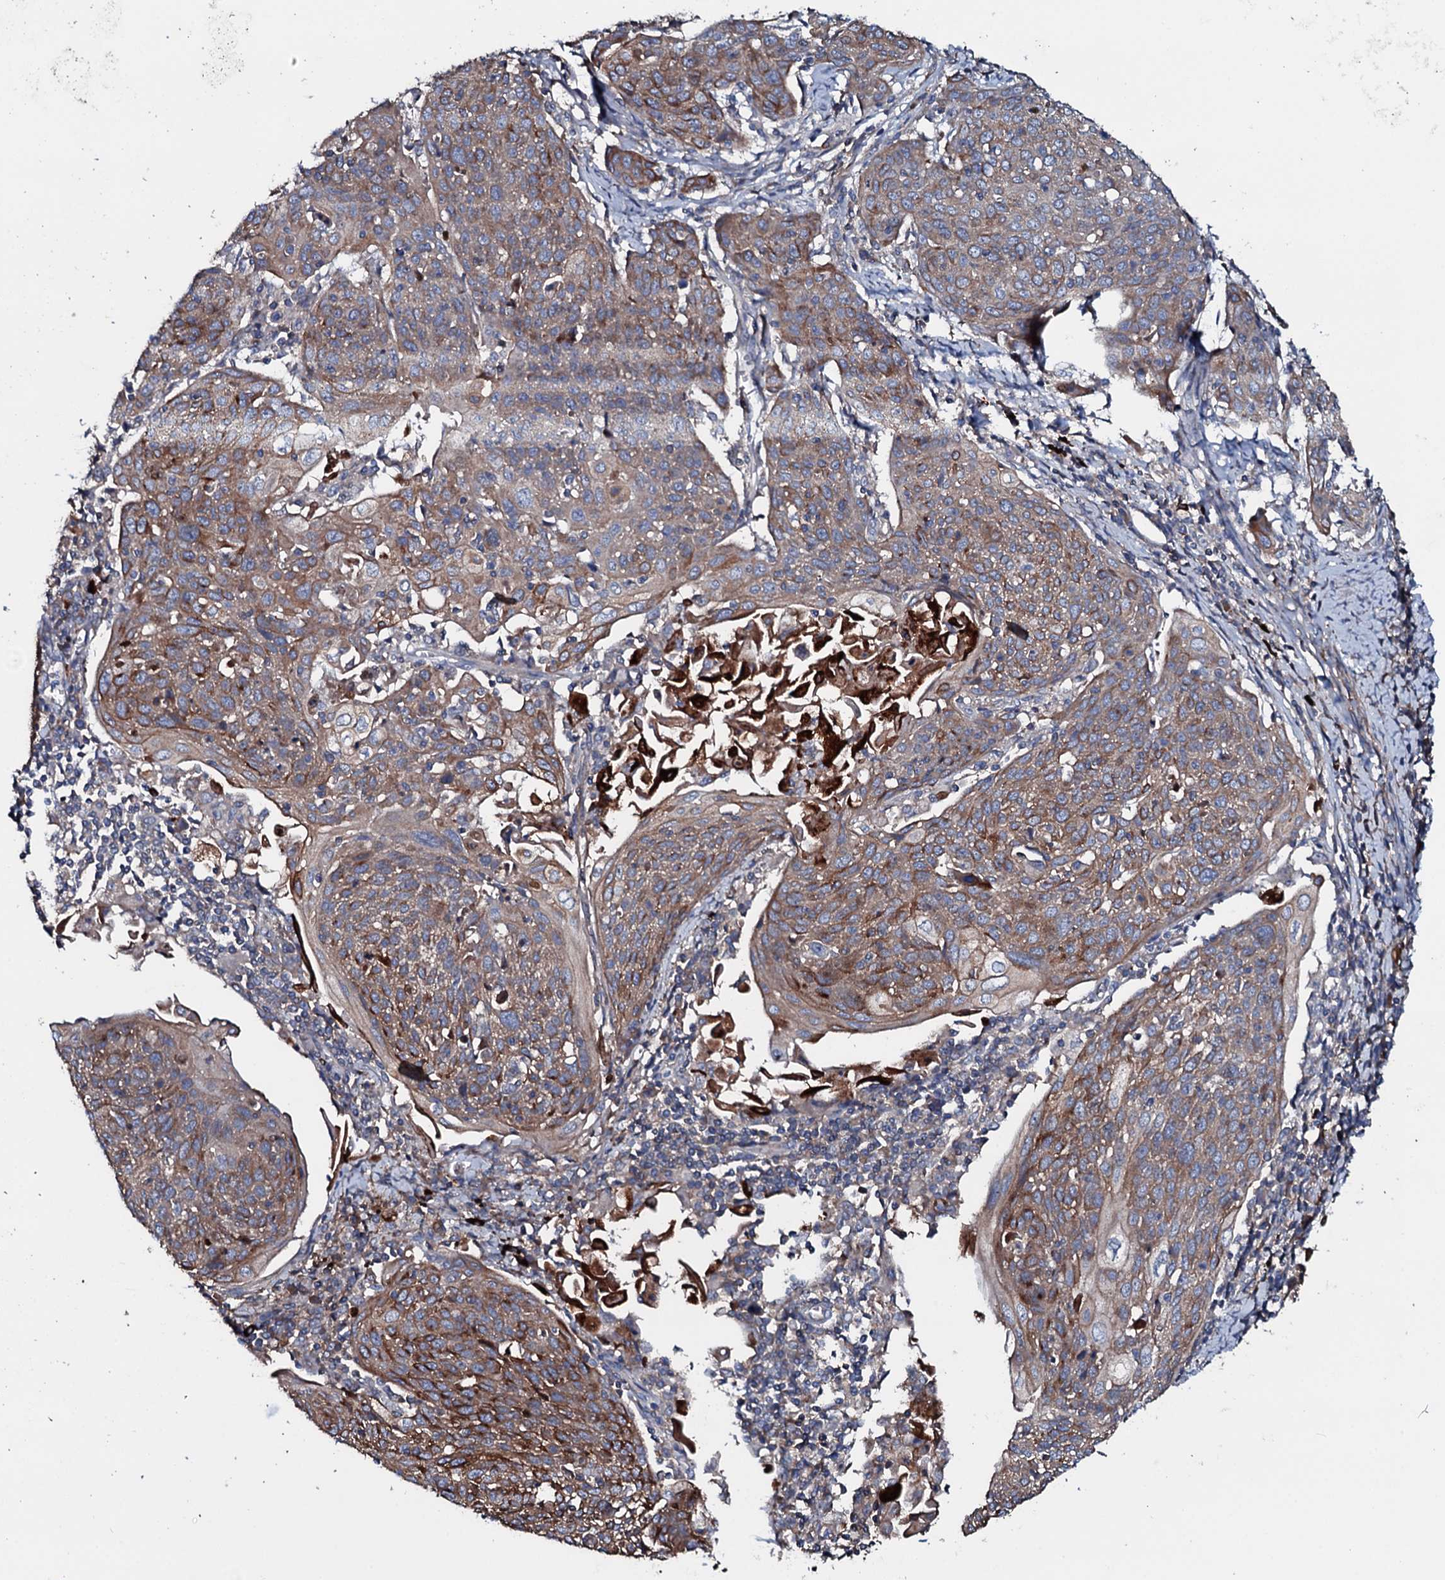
{"staining": {"intensity": "moderate", "quantity": ">75%", "location": "cytoplasmic/membranous"}, "tissue": "cervical cancer", "cell_type": "Tumor cells", "image_type": "cancer", "snomed": [{"axis": "morphology", "description": "Squamous cell carcinoma, NOS"}, {"axis": "topography", "description": "Cervix"}], "caption": "Protein analysis of cervical squamous cell carcinoma tissue displays moderate cytoplasmic/membranous positivity in approximately >75% of tumor cells.", "gene": "NEK1", "patient": {"sex": "female", "age": 67}}